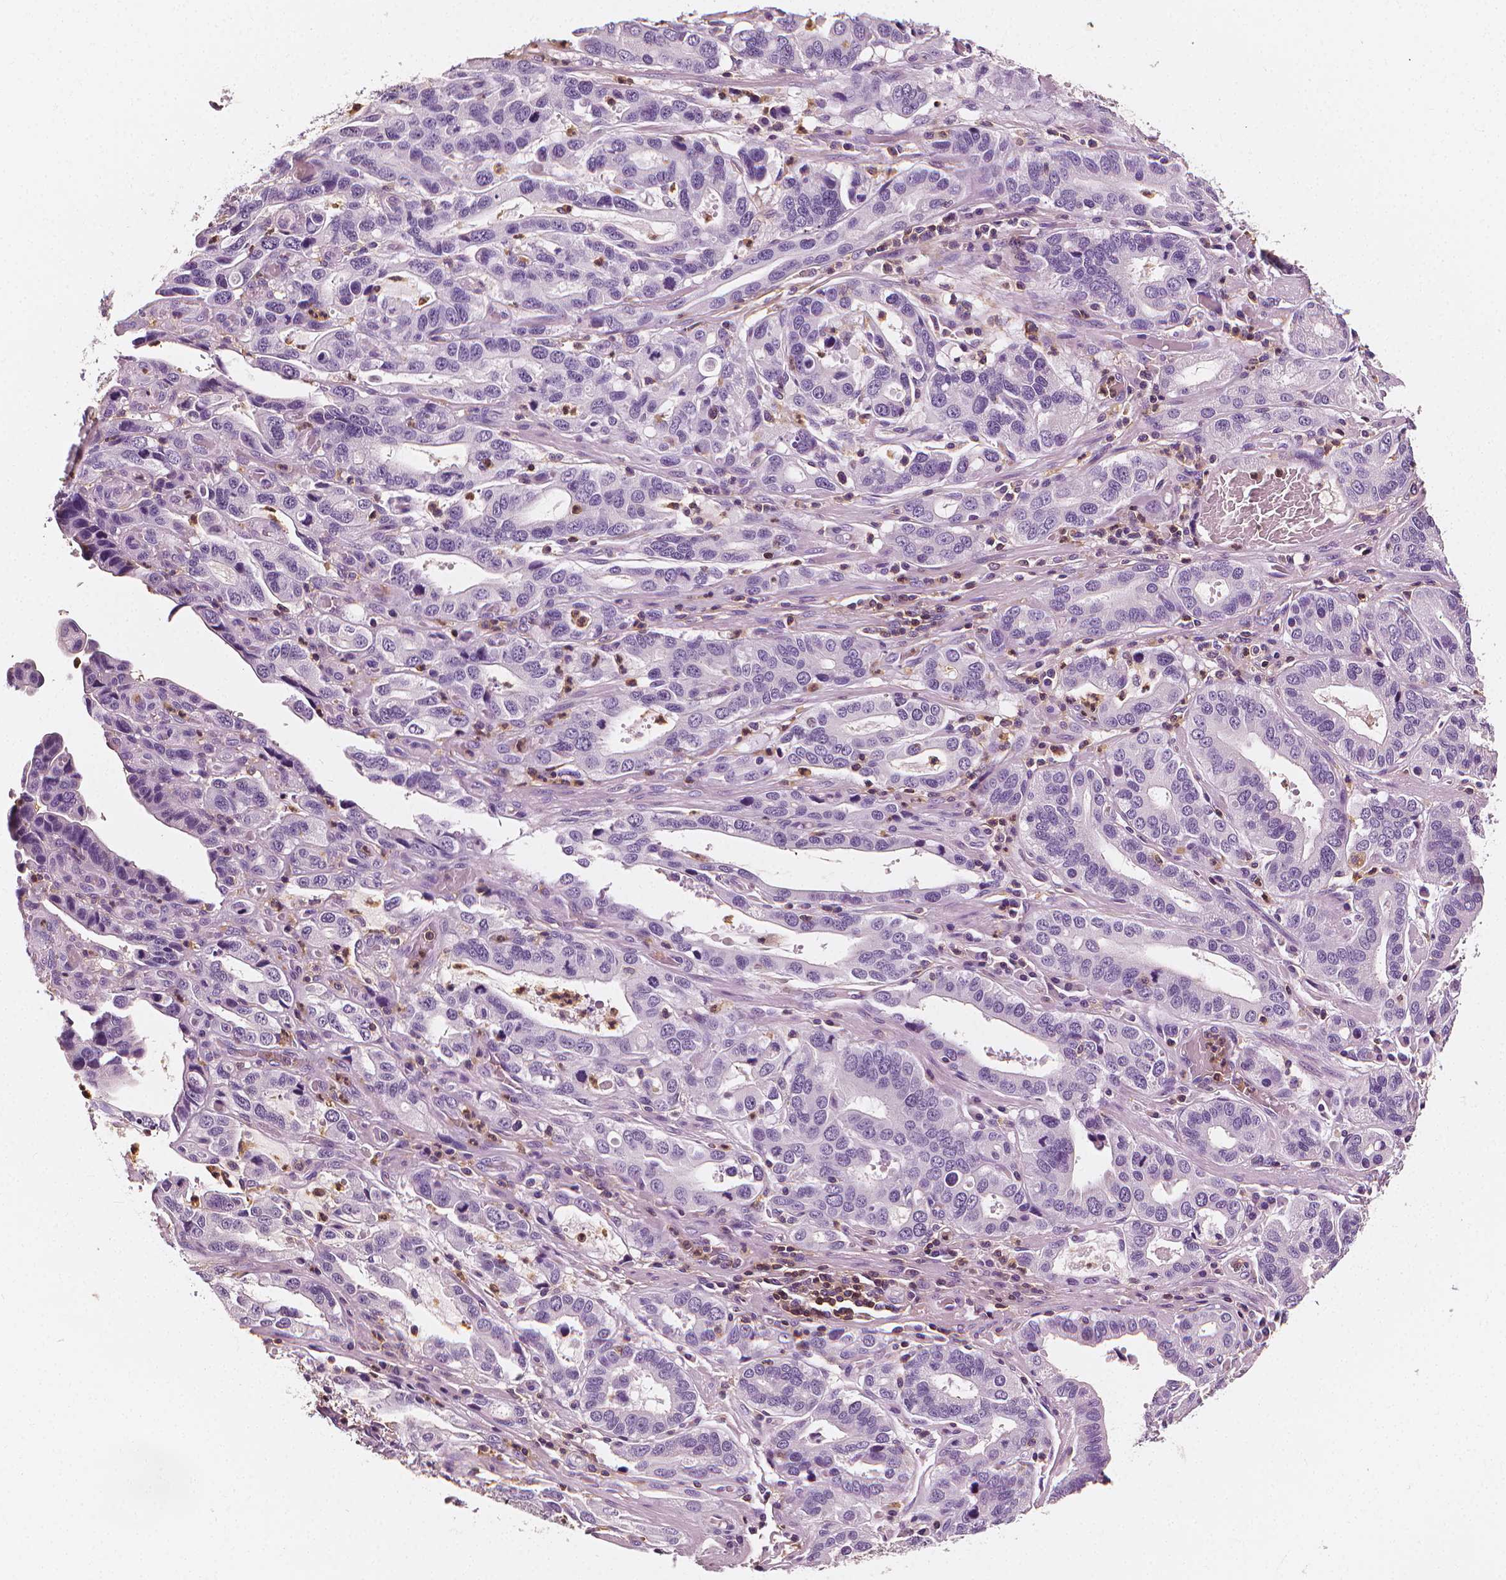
{"staining": {"intensity": "negative", "quantity": "none", "location": "none"}, "tissue": "stomach cancer", "cell_type": "Tumor cells", "image_type": "cancer", "snomed": [{"axis": "morphology", "description": "Adenocarcinoma, NOS"}, {"axis": "topography", "description": "Stomach, lower"}], "caption": "The immunohistochemistry (IHC) photomicrograph has no significant positivity in tumor cells of stomach cancer tissue. The staining is performed using DAB (3,3'-diaminobenzidine) brown chromogen with nuclei counter-stained in using hematoxylin.", "gene": "PTPRC", "patient": {"sex": "female", "age": 76}}